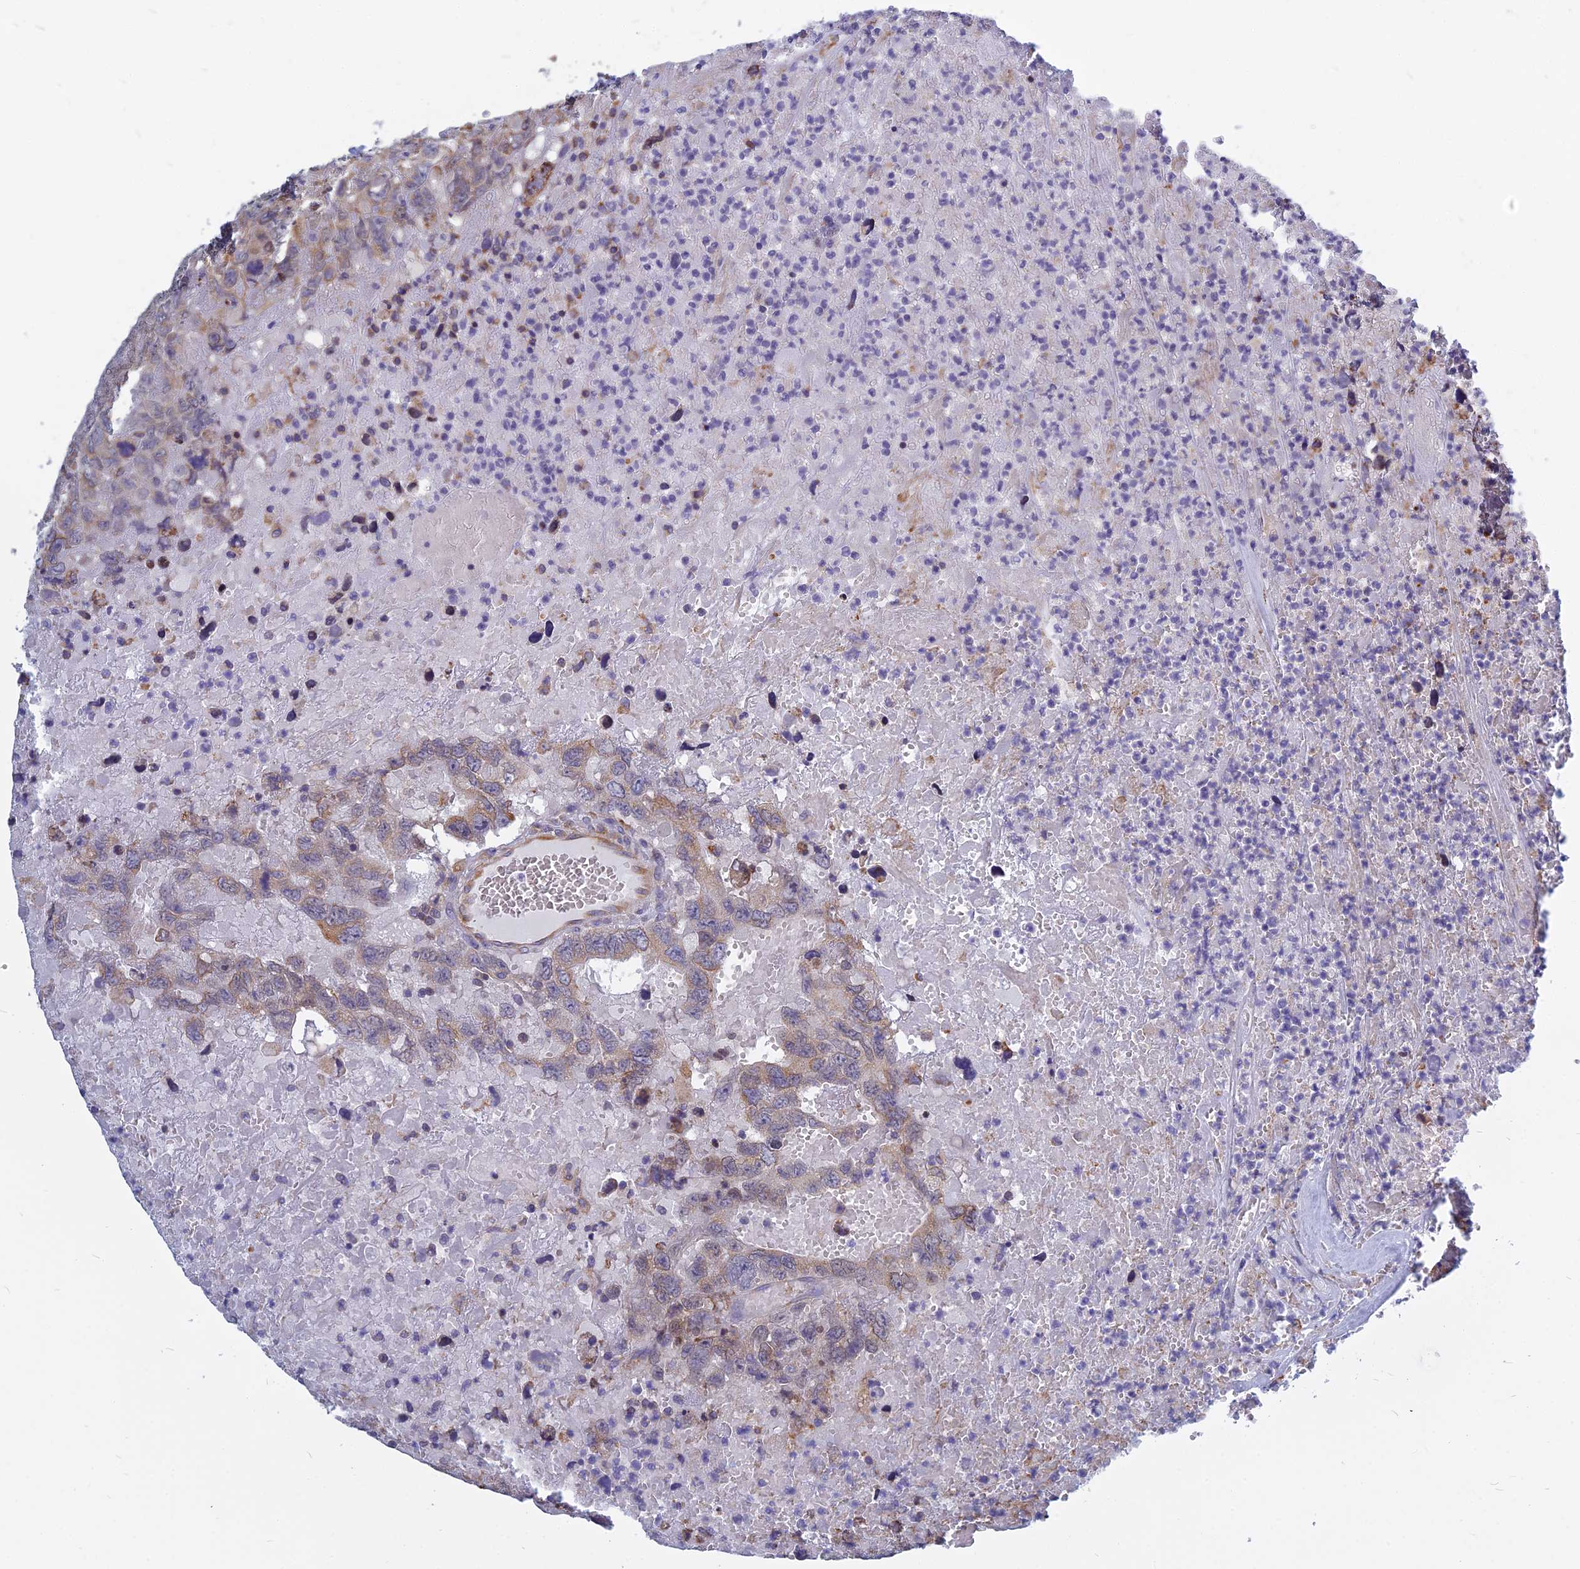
{"staining": {"intensity": "moderate", "quantity": "25%-75%", "location": "cytoplasmic/membranous"}, "tissue": "testis cancer", "cell_type": "Tumor cells", "image_type": "cancer", "snomed": [{"axis": "morphology", "description": "Carcinoma, Embryonal, NOS"}, {"axis": "topography", "description": "Testis"}], "caption": "Immunohistochemical staining of testis cancer (embryonal carcinoma) shows medium levels of moderate cytoplasmic/membranous protein staining in approximately 25%-75% of tumor cells.", "gene": "KIAA1143", "patient": {"sex": "male", "age": 45}}